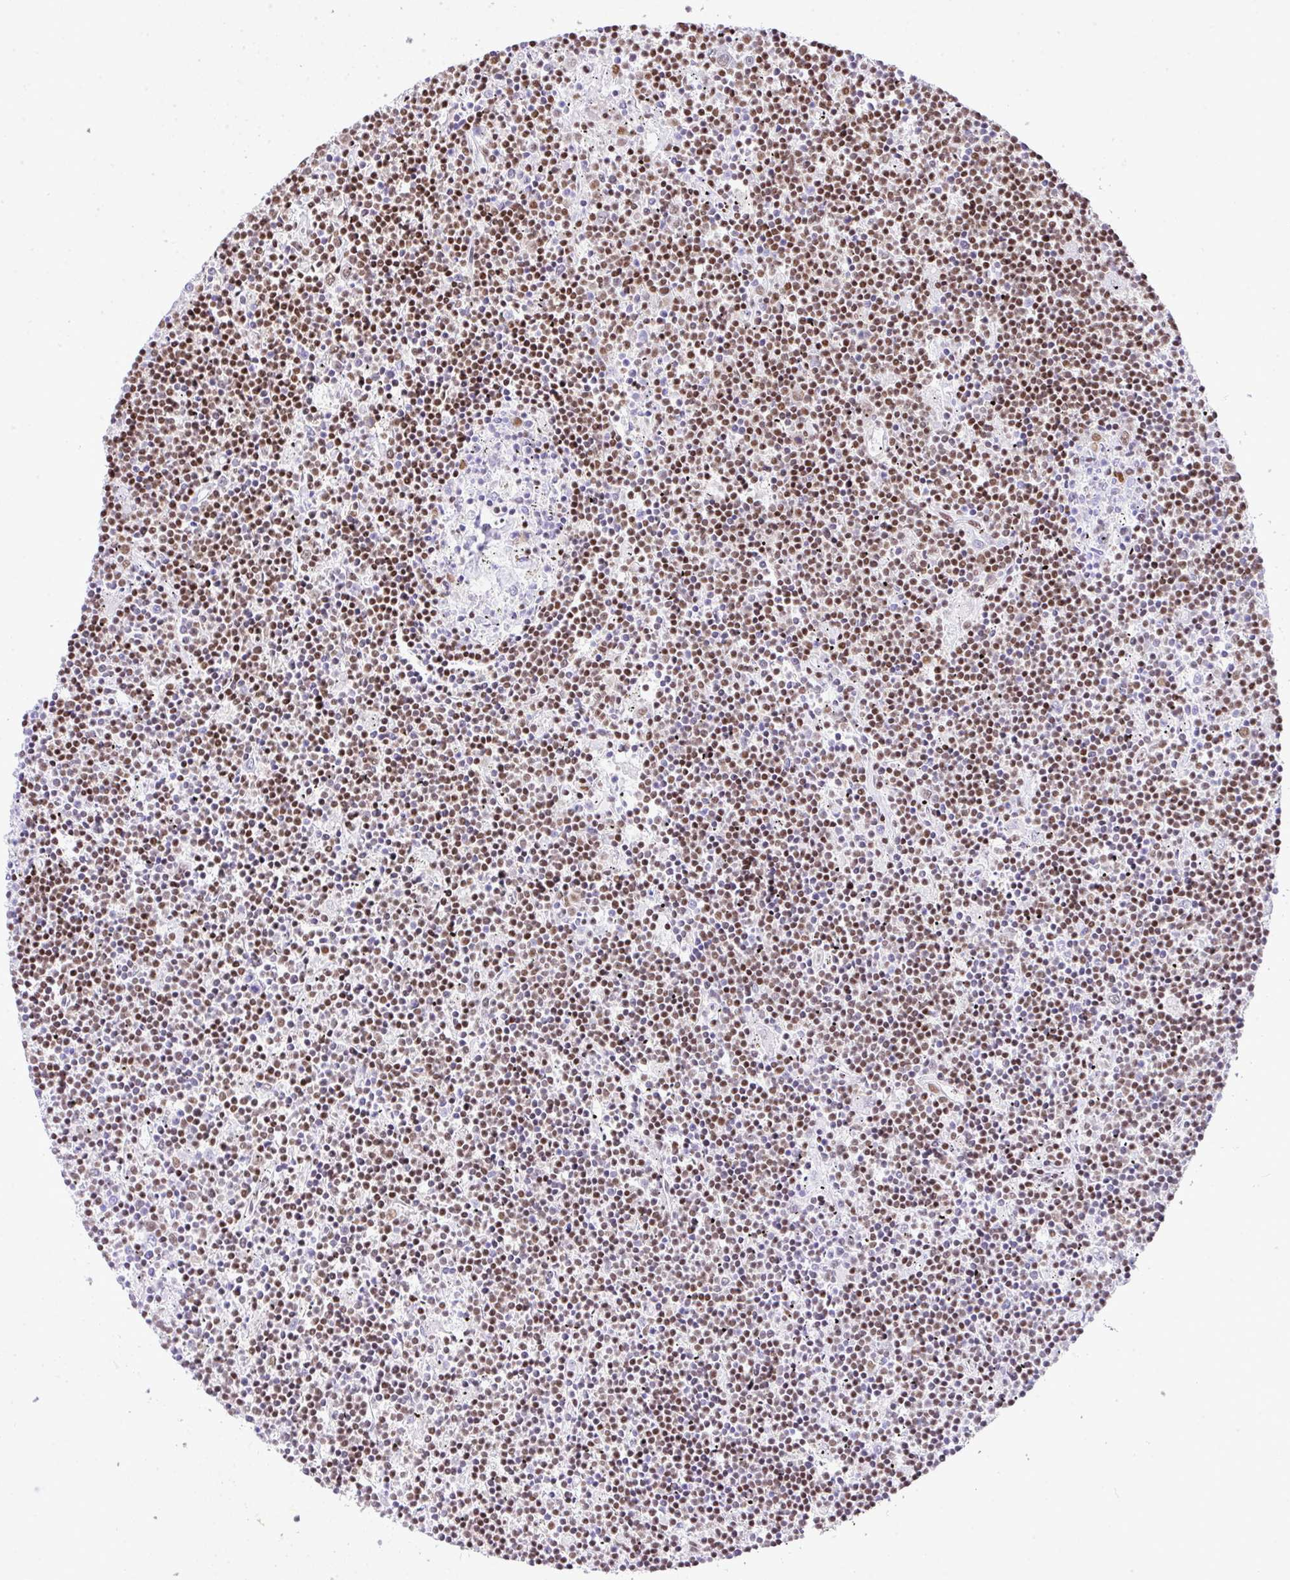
{"staining": {"intensity": "moderate", "quantity": ">75%", "location": "nuclear"}, "tissue": "lymphoma", "cell_type": "Tumor cells", "image_type": "cancer", "snomed": [{"axis": "morphology", "description": "Malignant lymphoma, non-Hodgkin's type, Low grade"}, {"axis": "topography", "description": "Spleen"}], "caption": "Immunohistochemical staining of lymphoma reveals medium levels of moderate nuclear protein expression in about >75% of tumor cells.", "gene": "RARG", "patient": {"sex": "male", "age": 76}}